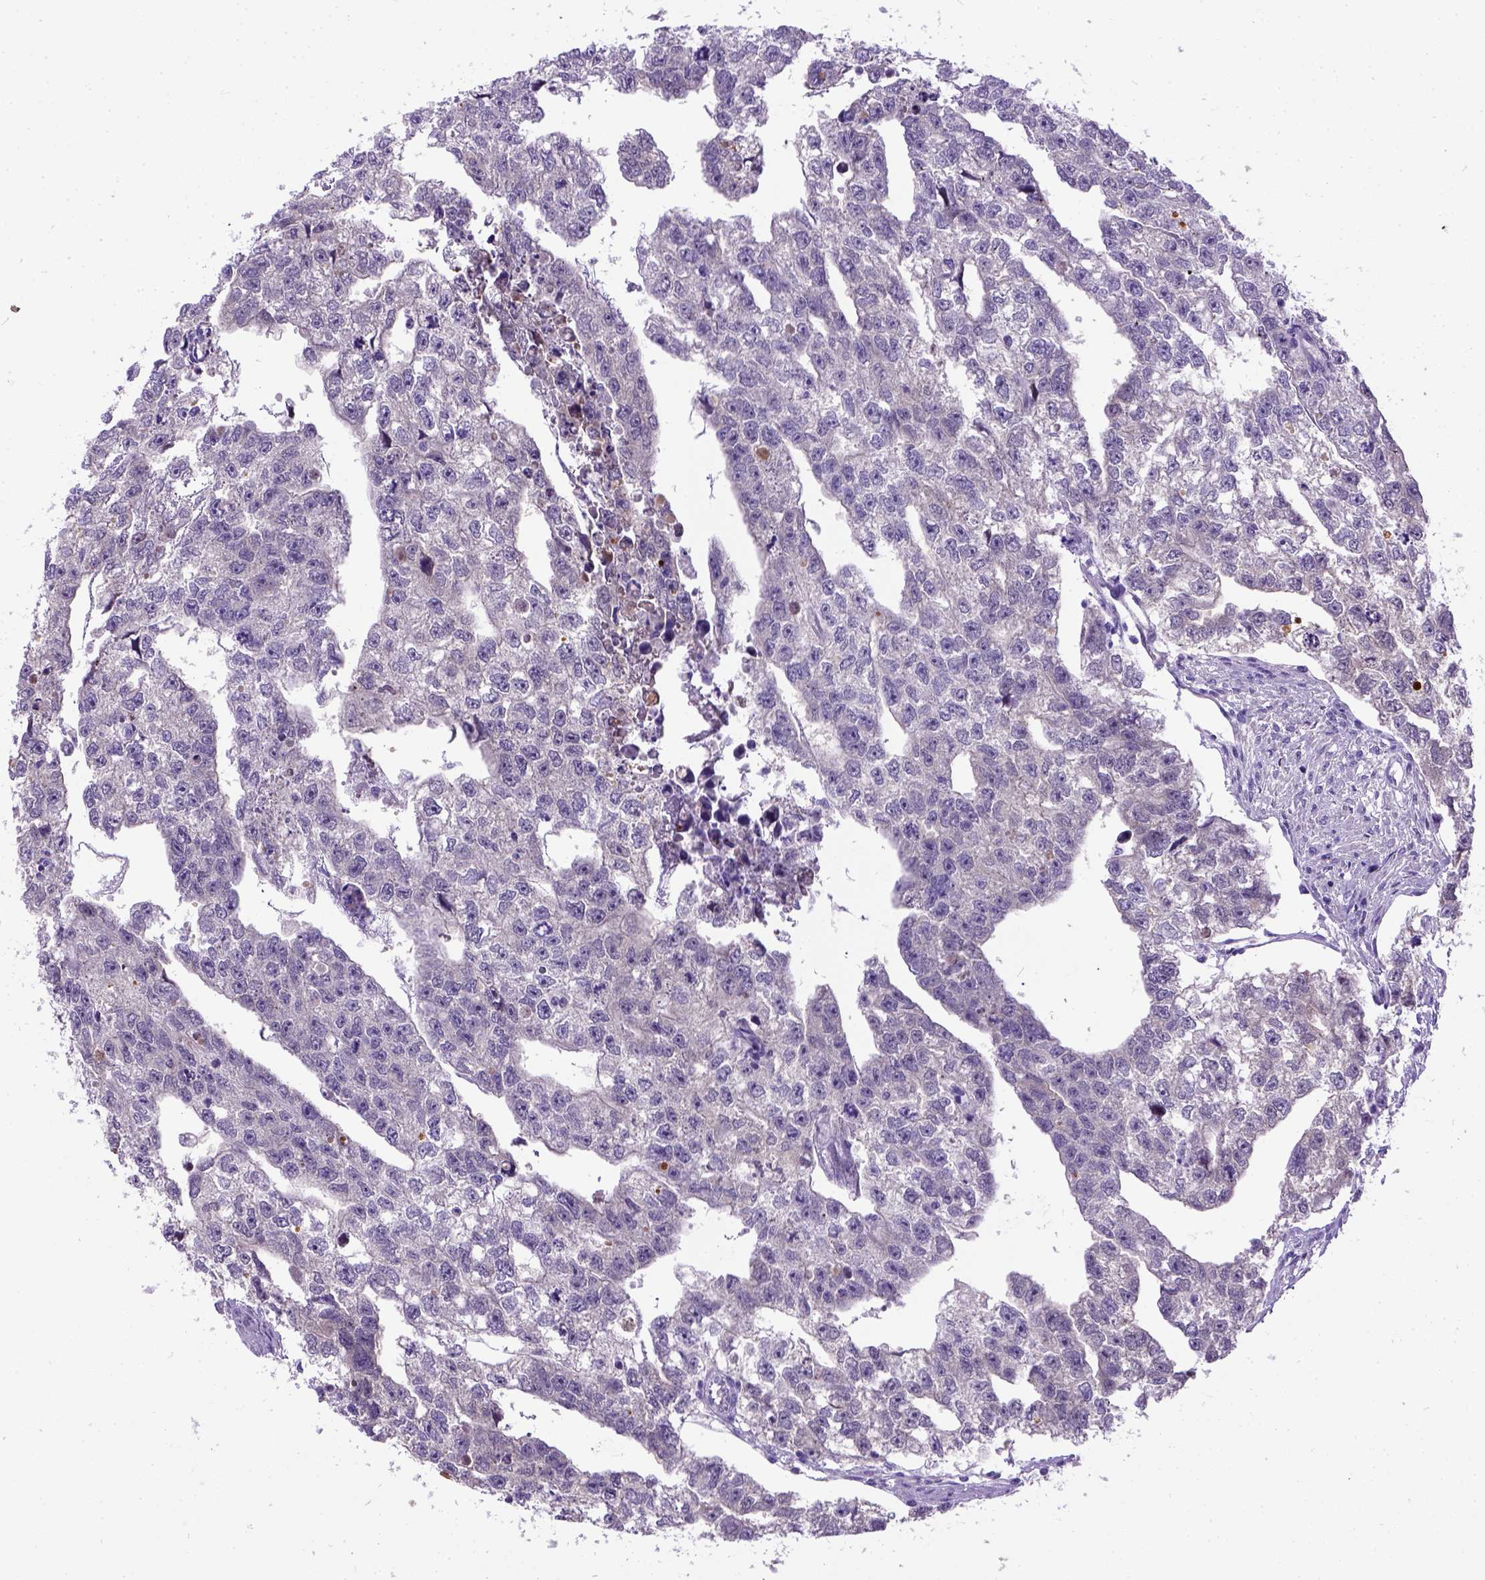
{"staining": {"intensity": "weak", "quantity": "25%-75%", "location": "cytoplasmic/membranous"}, "tissue": "testis cancer", "cell_type": "Tumor cells", "image_type": "cancer", "snomed": [{"axis": "morphology", "description": "Carcinoma, Embryonal, NOS"}, {"axis": "morphology", "description": "Teratoma, malignant, NOS"}, {"axis": "topography", "description": "Testis"}], "caption": "Immunohistochemical staining of human testis cancer (teratoma (malignant)) reveals low levels of weak cytoplasmic/membranous protein expression in approximately 25%-75% of tumor cells.", "gene": "NEK5", "patient": {"sex": "male", "age": 44}}